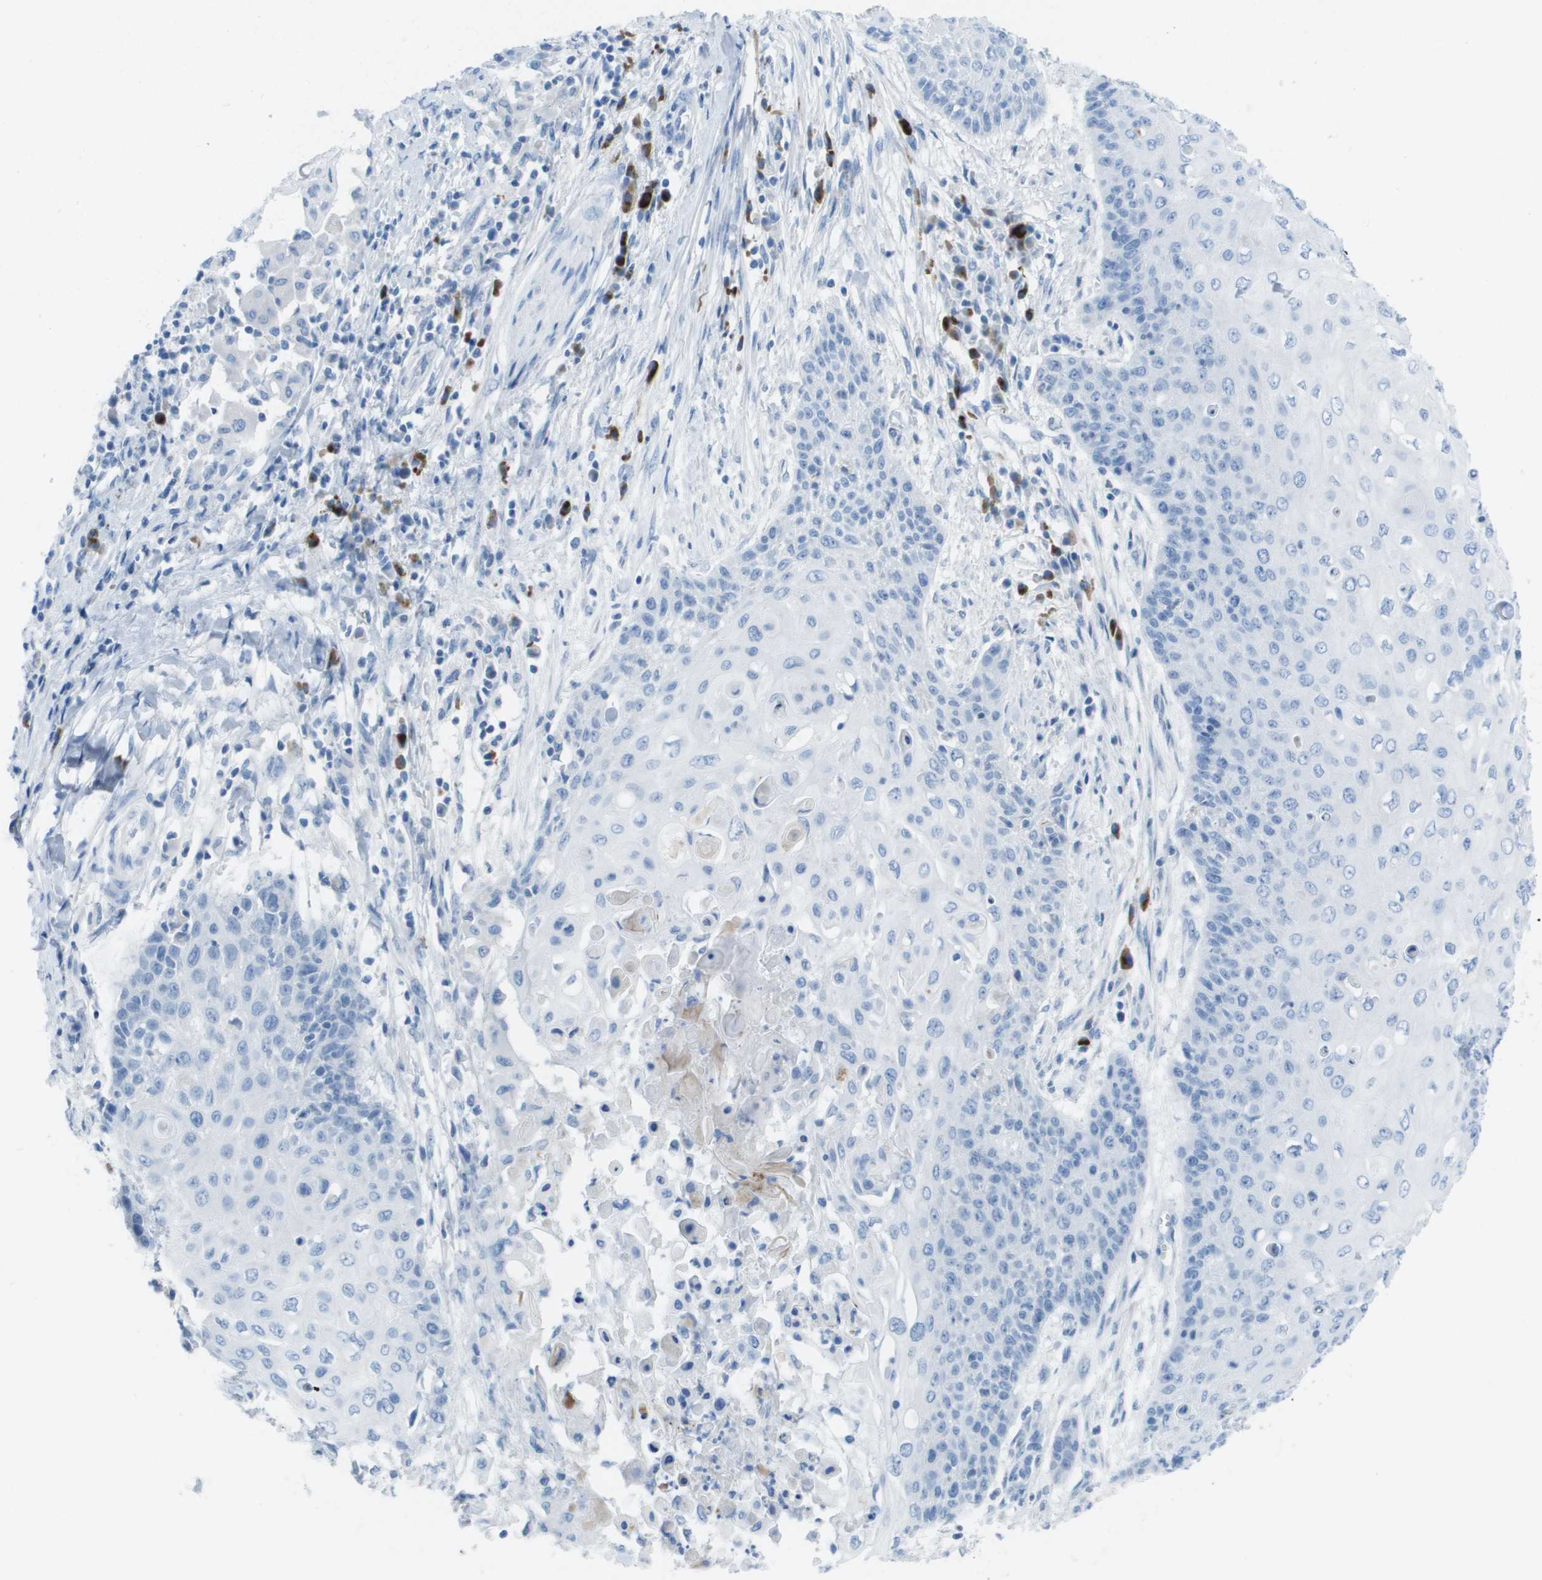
{"staining": {"intensity": "negative", "quantity": "none", "location": "none"}, "tissue": "cervical cancer", "cell_type": "Tumor cells", "image_type": "cancer", "snomed": [{"axis": "morphology", "description": "Squamous cell carcinoma, NOS"}, {"axis": "topography", "description": "Cervix"}], "caption": "An IHC histopathology image of cervical squamous cell carcinoma is shown. There is no staining in tumor cells of cervical squamous cell carcinoma.", "gene": "GPR18", "patient": {"sex": "female", "age": 39}}